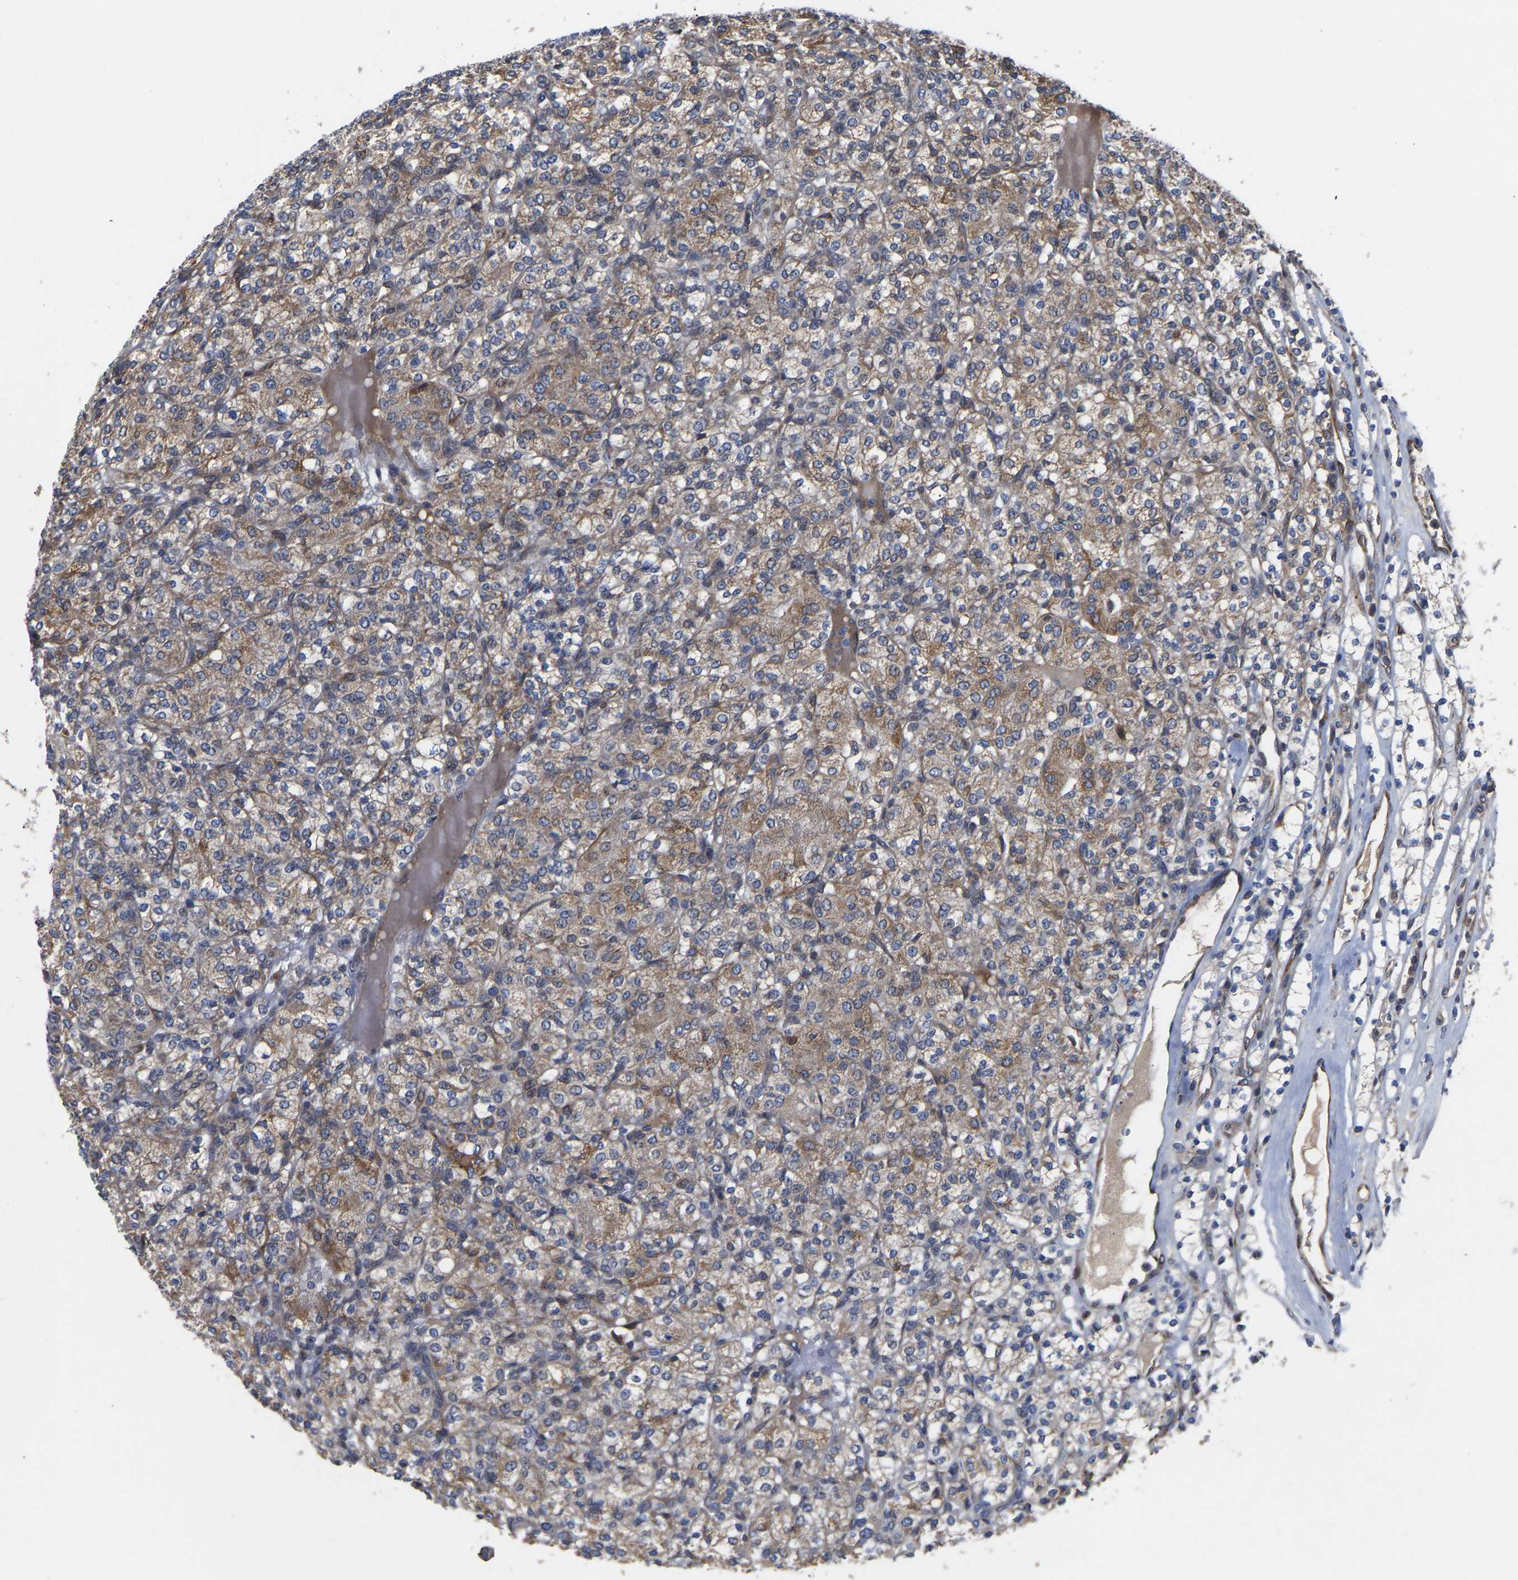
{"staining": {"intensity": "weak", "quantity": ">75%", "location": "cytoplasmic/membranous"}, "tissue": "renal cancer", "cell_type": "Tumor cells", "image_type": "cancer", "snomed": [{"axis": "morphology", "description": "Adenocarcinoma, NOS"}, {"axis": "topography", "description": "Kidney"}], "caption": "Human renal adenocarcinoma stained for a protein (brown) displays weak cytoplasmic/membranous positive expression in about >75% of tumor cells.", "gene": "FRRS1", "patient": {"sex": "male", "age": 77}}